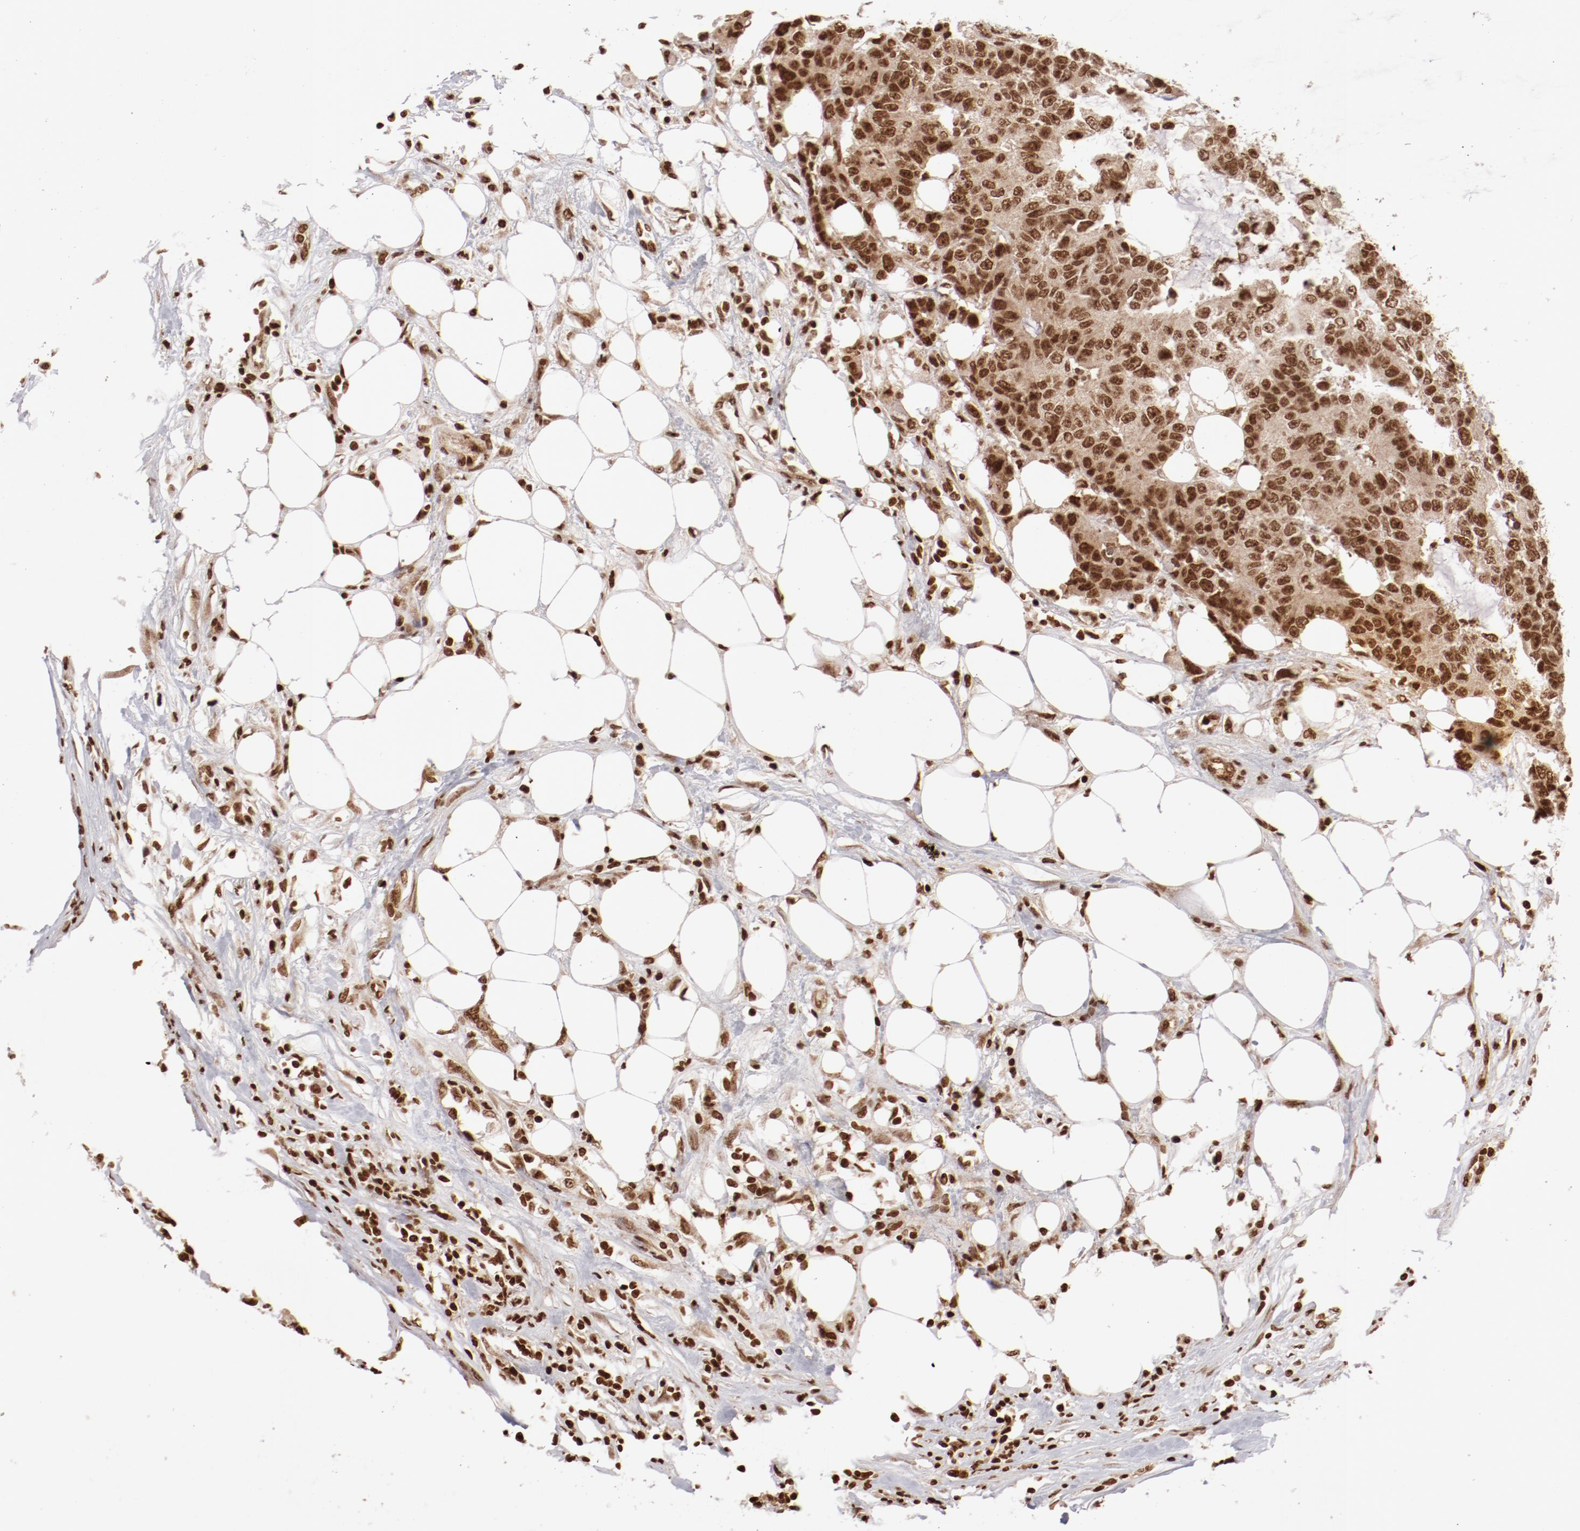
{"staining": {"intensity": "moderate", "quantity": ">75%", "location": "nuclear"}, "tissue": "colorectal cancer", "cell_type": "Tumor cells", "image_type": "cancer", "snomed": [{"axis": "morphology", "description": "Adenocarcinoma, NOS"}, {"axis": "topography", "description": "Colon"}], "caption": "Protein staining of colorectal cancer (adenocarcinoma) tissue exhibits moderate nuclear expression in approximately >75% of tumor cells. (brown staining indicates protein expression, while blue staining denotes nuclei).", "gene": "ABL2", "patient": {"sex": "female", "age": 86}}